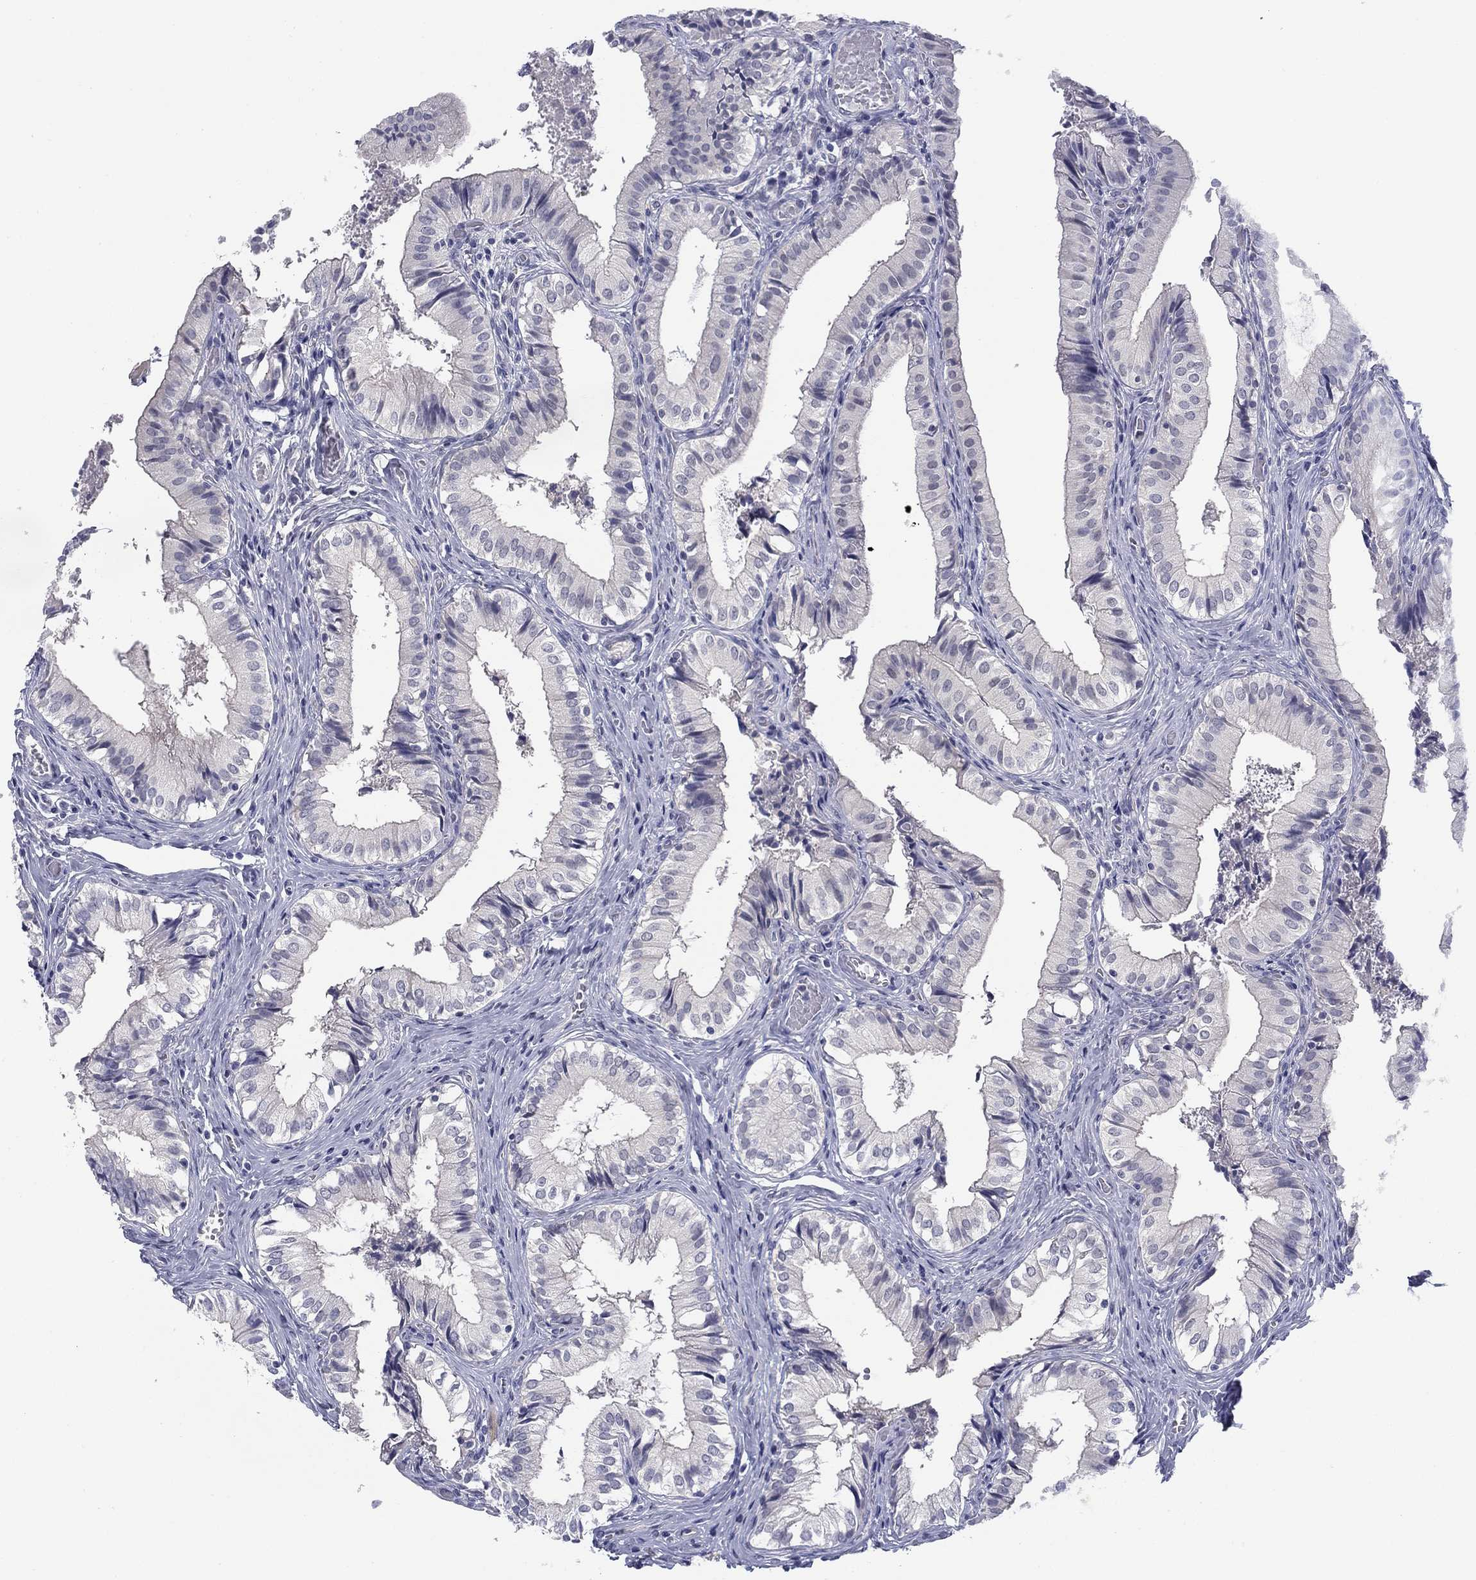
{"staining": {"intensity": "negative", "quantity": "none", "location": "none"}, "tissue": "gallbladder", "cell_type": "Glandular cells", "image_type": "normal", "snomed": [{"axis": "morphology", "description": "Normal tissue, NOS"}, {"axis": "topography", "description": "Gallbladder"}], "caption": "Immunohistochemistry image of normal human gallbladder stained for a protein (brown), which displays no expression in glandular cells.", "gene": "TIGD4", "patient": {"sex": "female", "age": 47}}